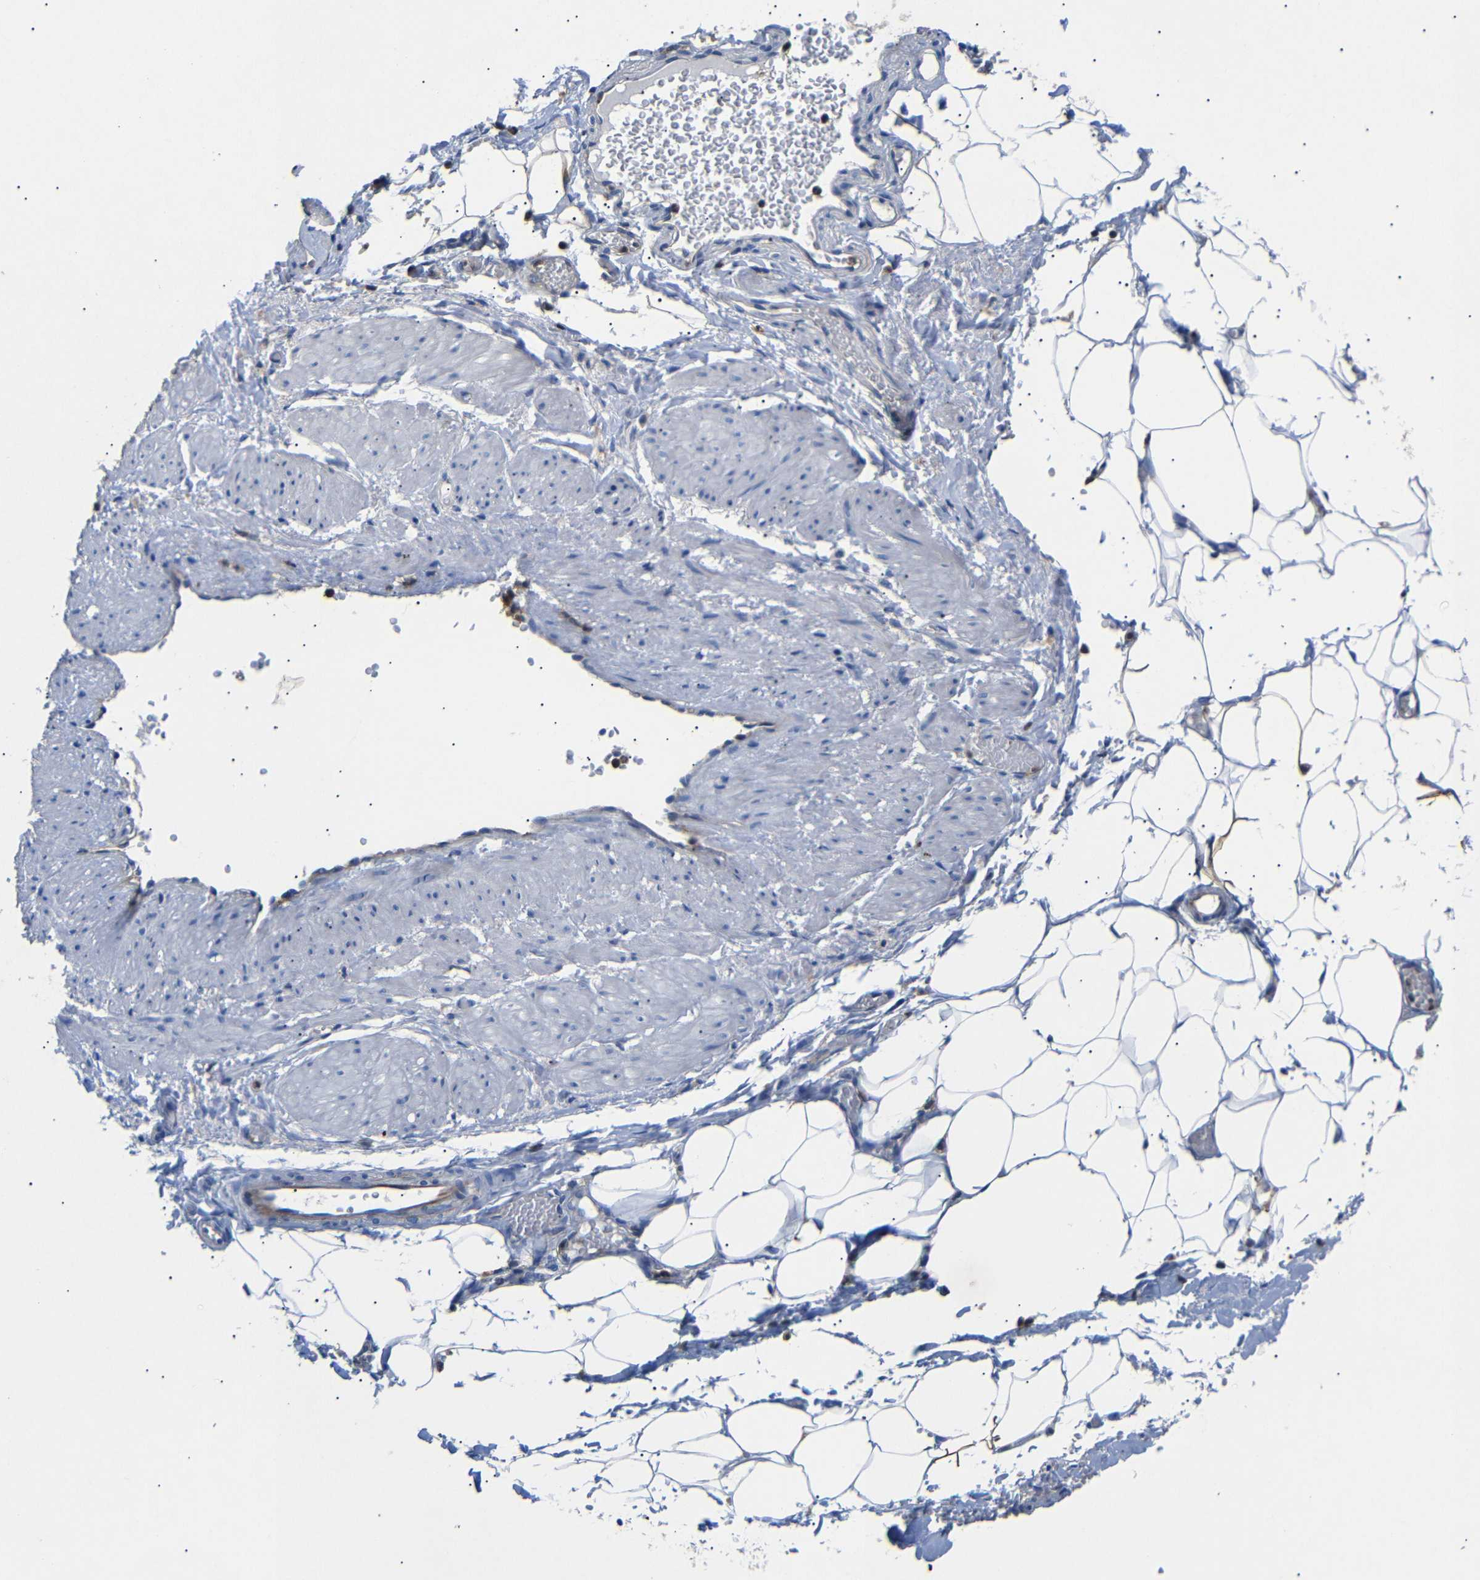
{"staining": {"intensity": "negative", "quantity": "none", "location": "none"}, "tissue": "adipose tissue", "cell_type": "Adipocytes", "image_type": "normal", "snomed": [{"axis": "morphology", "description": "Normal tissue, NOS"}, {"axis": "topography", "description": "Soft tissue"}, {"axis": "topography", "description": "Vascular tissue"}], "caption": "This photomicrograph is of unremarkable adipose tissue stained with IHC to label a protein in brown with the nuclei are counter-stained blue. There is no expression in adipocytes.", "gene": "SDCBP", "patient": {"sex": "female", "age": 35}}